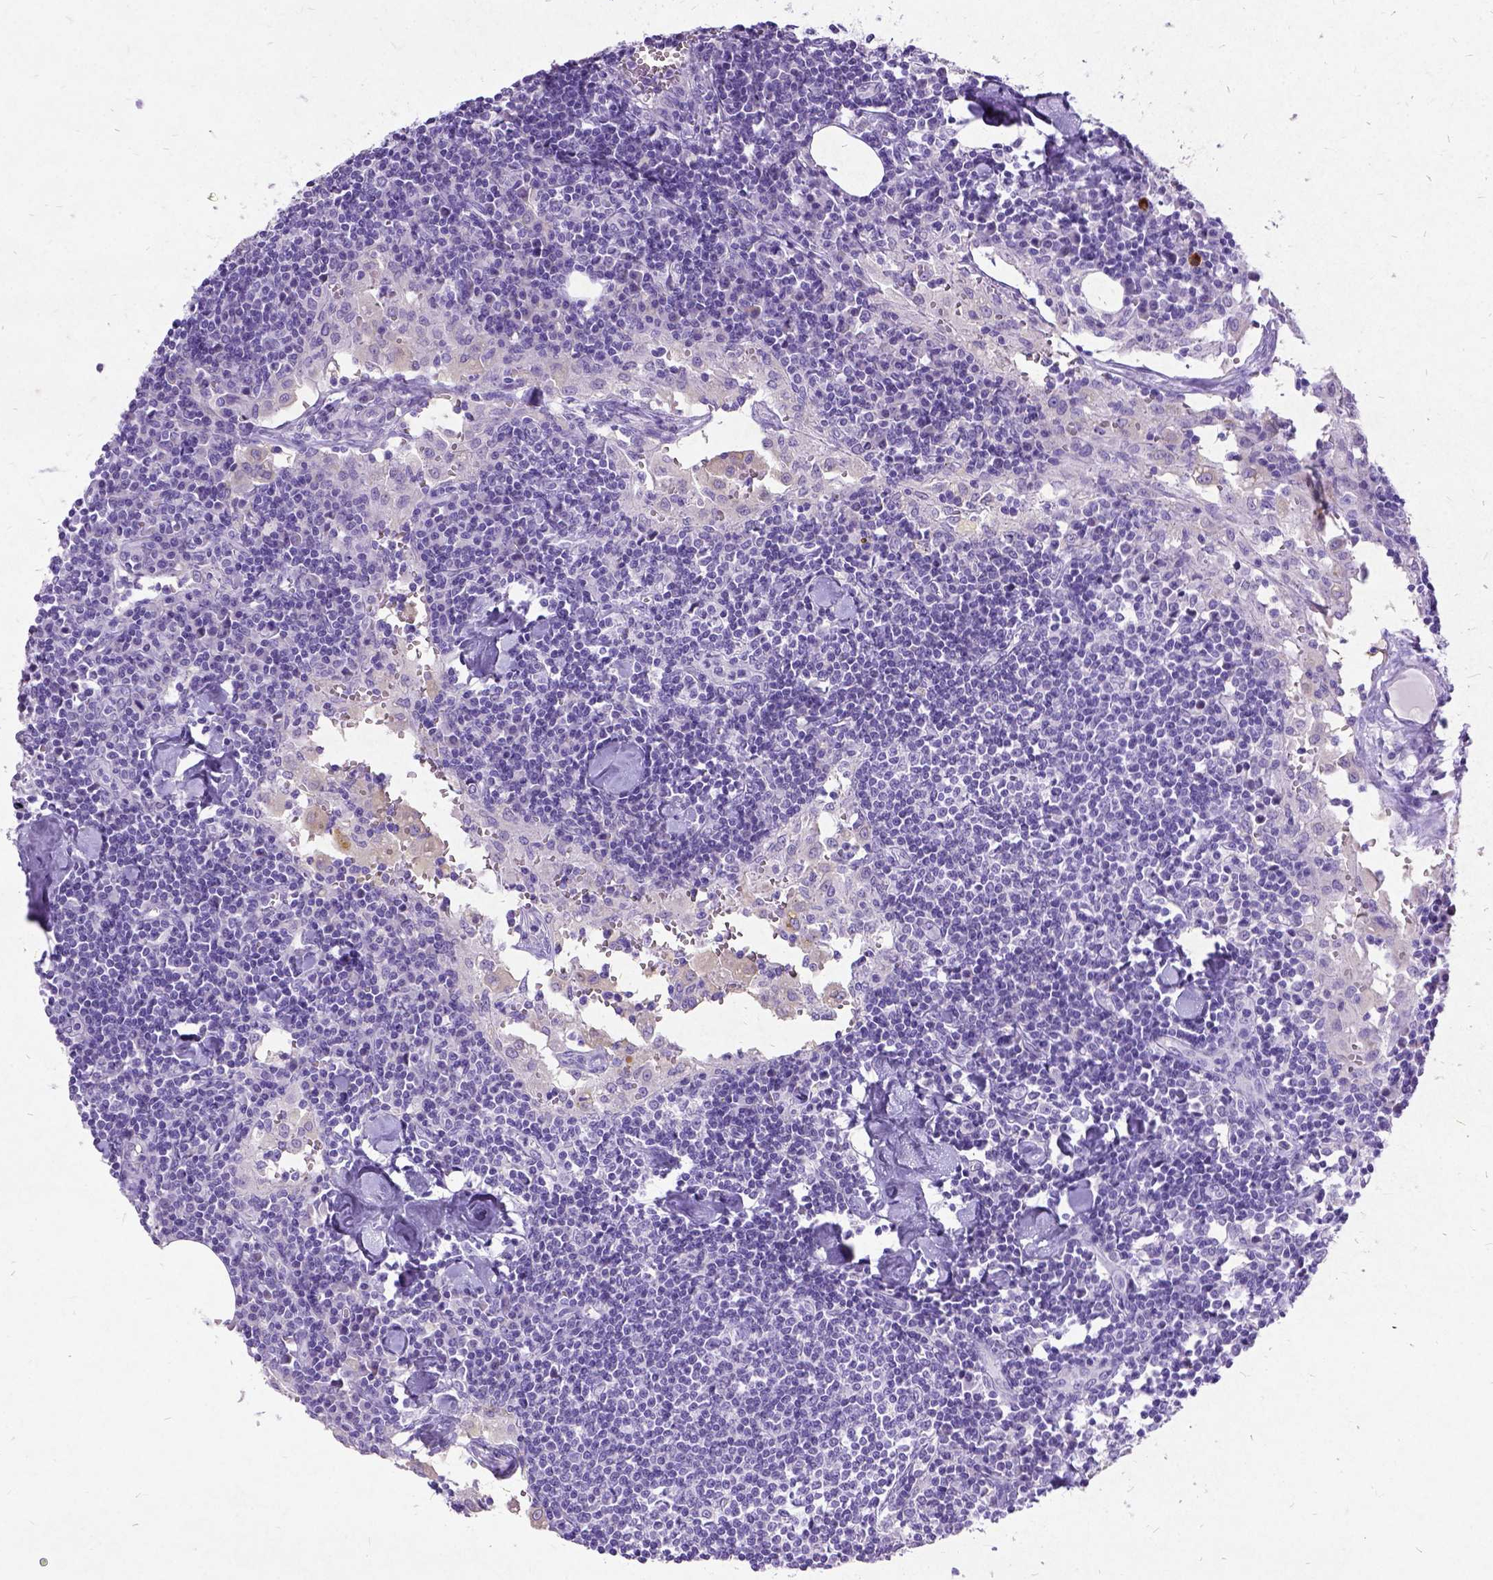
{"staining": {"intensity": "negative", "quantity": "none", "location": "none"}, "tissue": "lymph node", "cell_type": "Germinal center cells", "image_type": "normal", "snomed": [{"axis": "morphology", "description": "Normal tissue, NOS"}, {"axis": "topography", "description": "Lymph node"}], "caption": "Germinal center cells are negative for protein expression in unremarkable human lymph node.", "gene": "NEUROD4", "patient": {"sex": "male", "age": 55}}